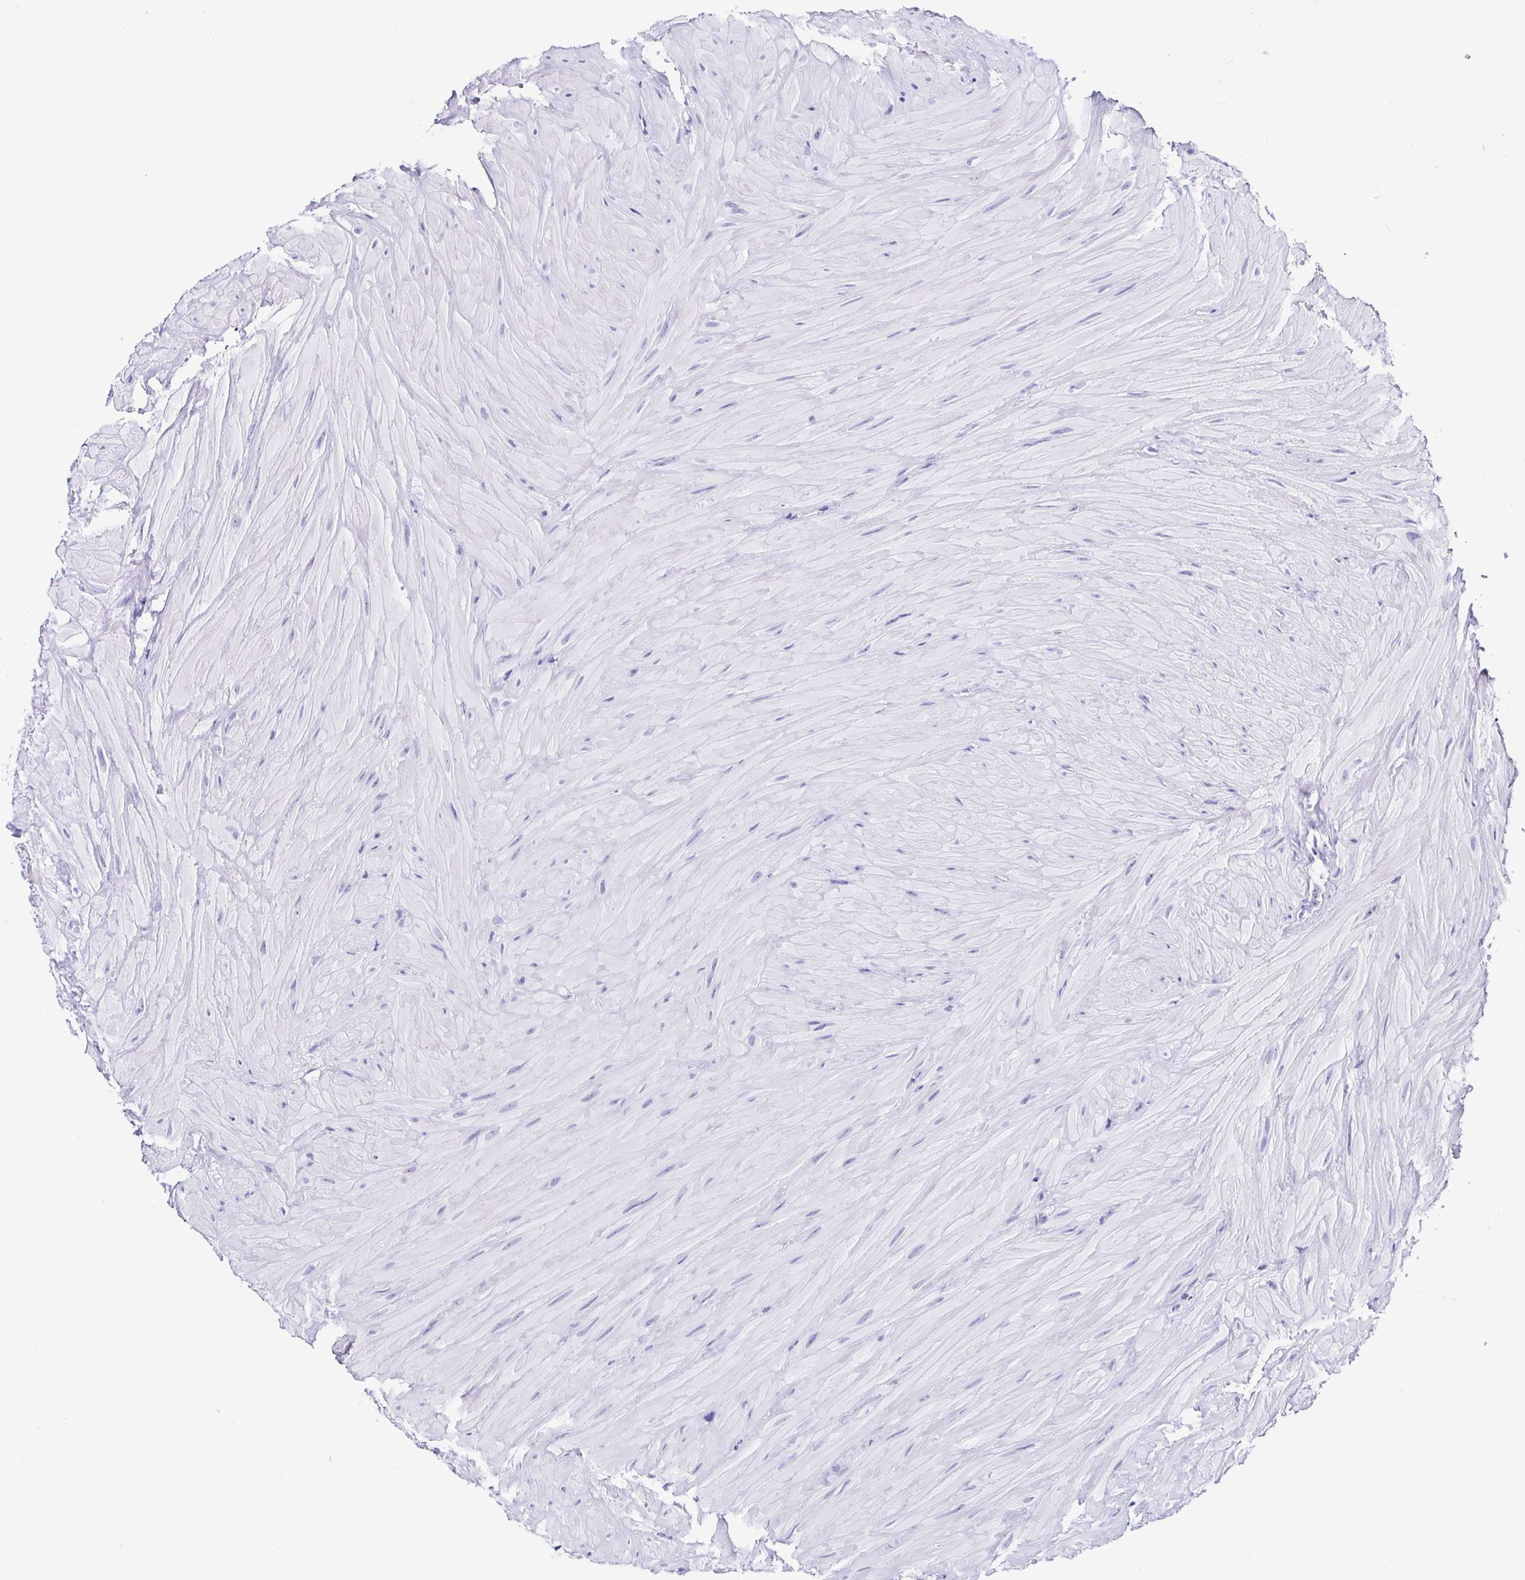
{"staining": {"intensity": "negative", "quantity": "none", "location": "none"}, "tissue": "seminal vesicle", "cell_type": "Glandular cells", "image_type": "normal", "snomed": [{"axis": "morphology", "description": "Normal tissue, NOS"}, {"axis": "topography", "description": "Seminal veicle"}], "caption": "Seminal vesicle stained for a protein using immunohistochemistry exhibits no expression glandular cells.", "gene": "PRAMEF18", "patient": {"sex": "male", "age": 60}}